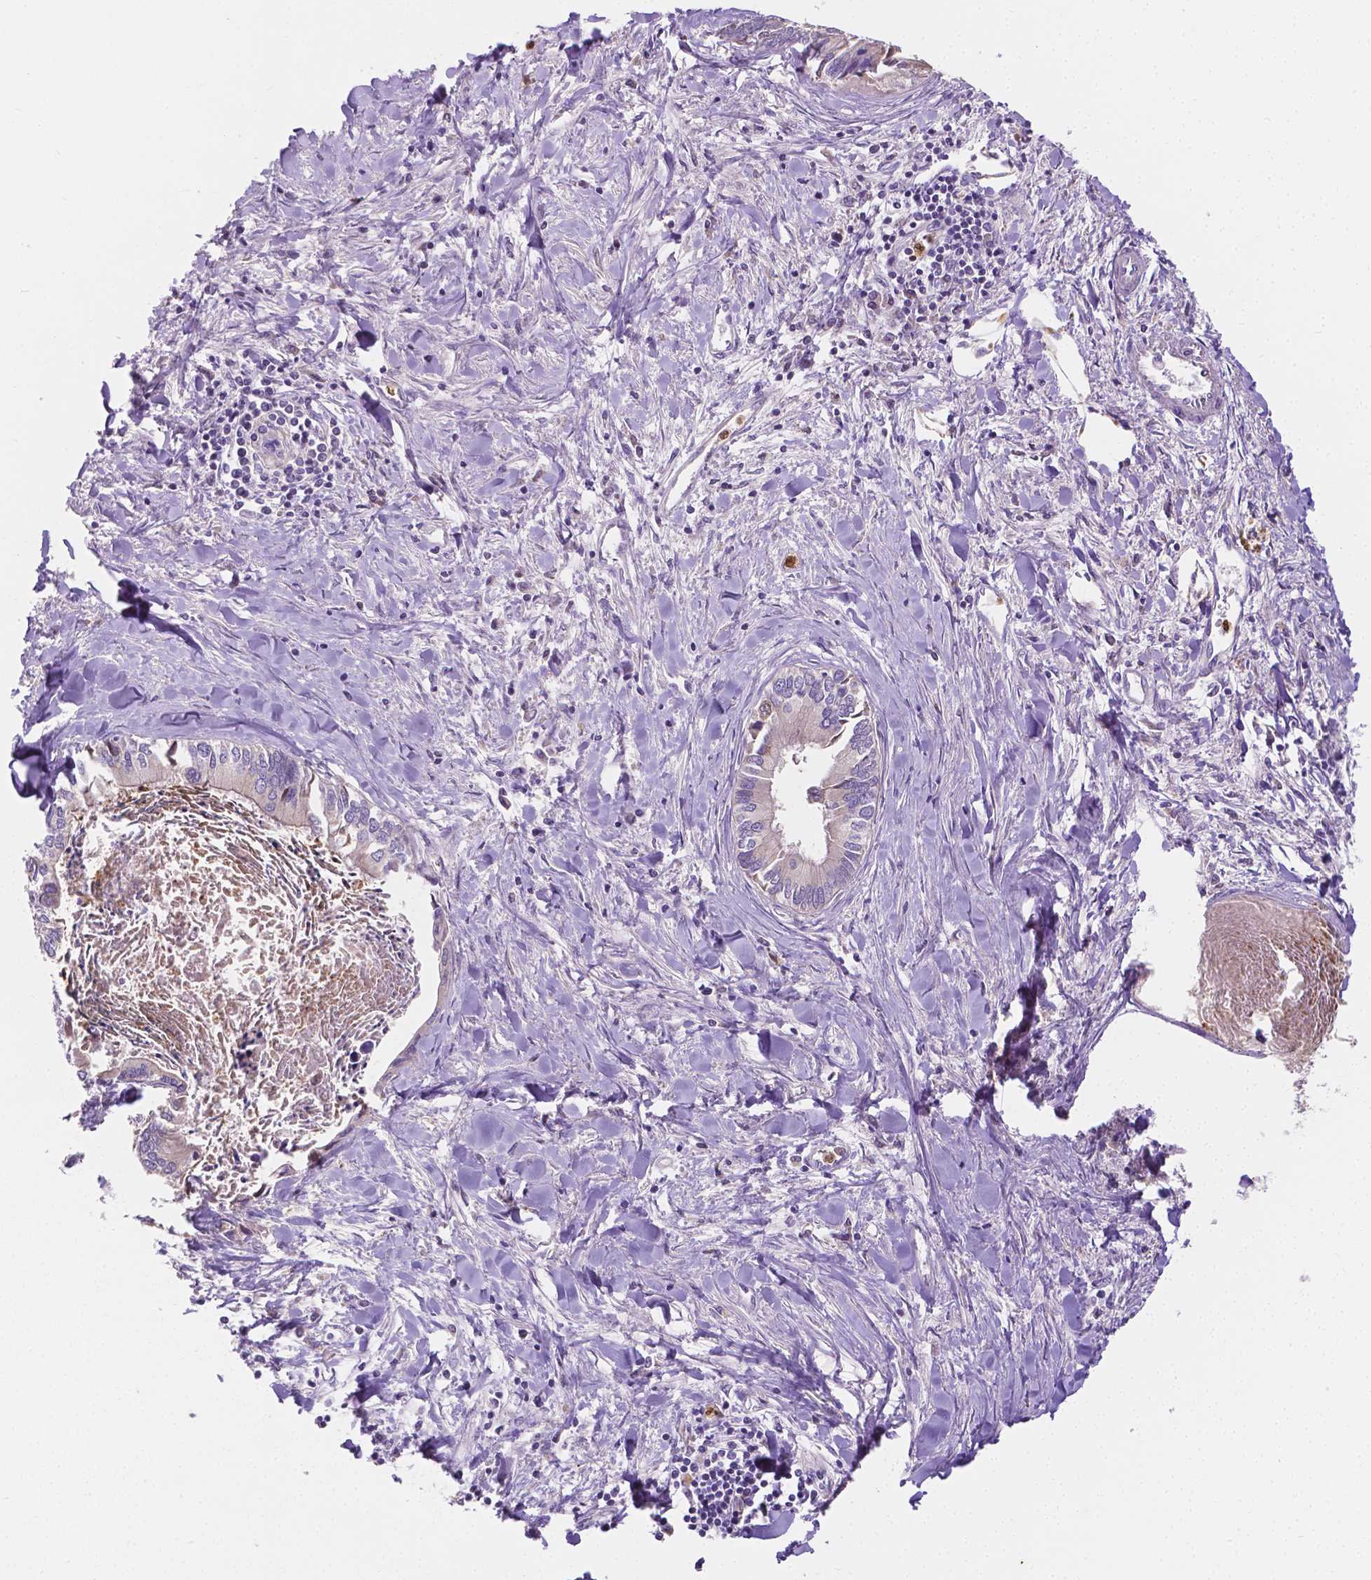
{"staining": {"intensity": "negative", "quantity": "none", "location": "none"}, "tissue": "liver cancer", "cell_type": "Tumor cells", "image_type": "cancer", "snomed": [{"axis": "morphology", "description": "Cholangiocarcinoma"}, {"axis": "topography", "description": "Liver"}], "caption": "High magnification brightfield microscopy of liver cancer (cholangiocarcinoma) stained with DAB (brown) and counterstained with hematoxylin (blue): tumor cells show no significant expression.", "gene": "ZNRD2", "patient": {"sex": "male", "age": 66}}